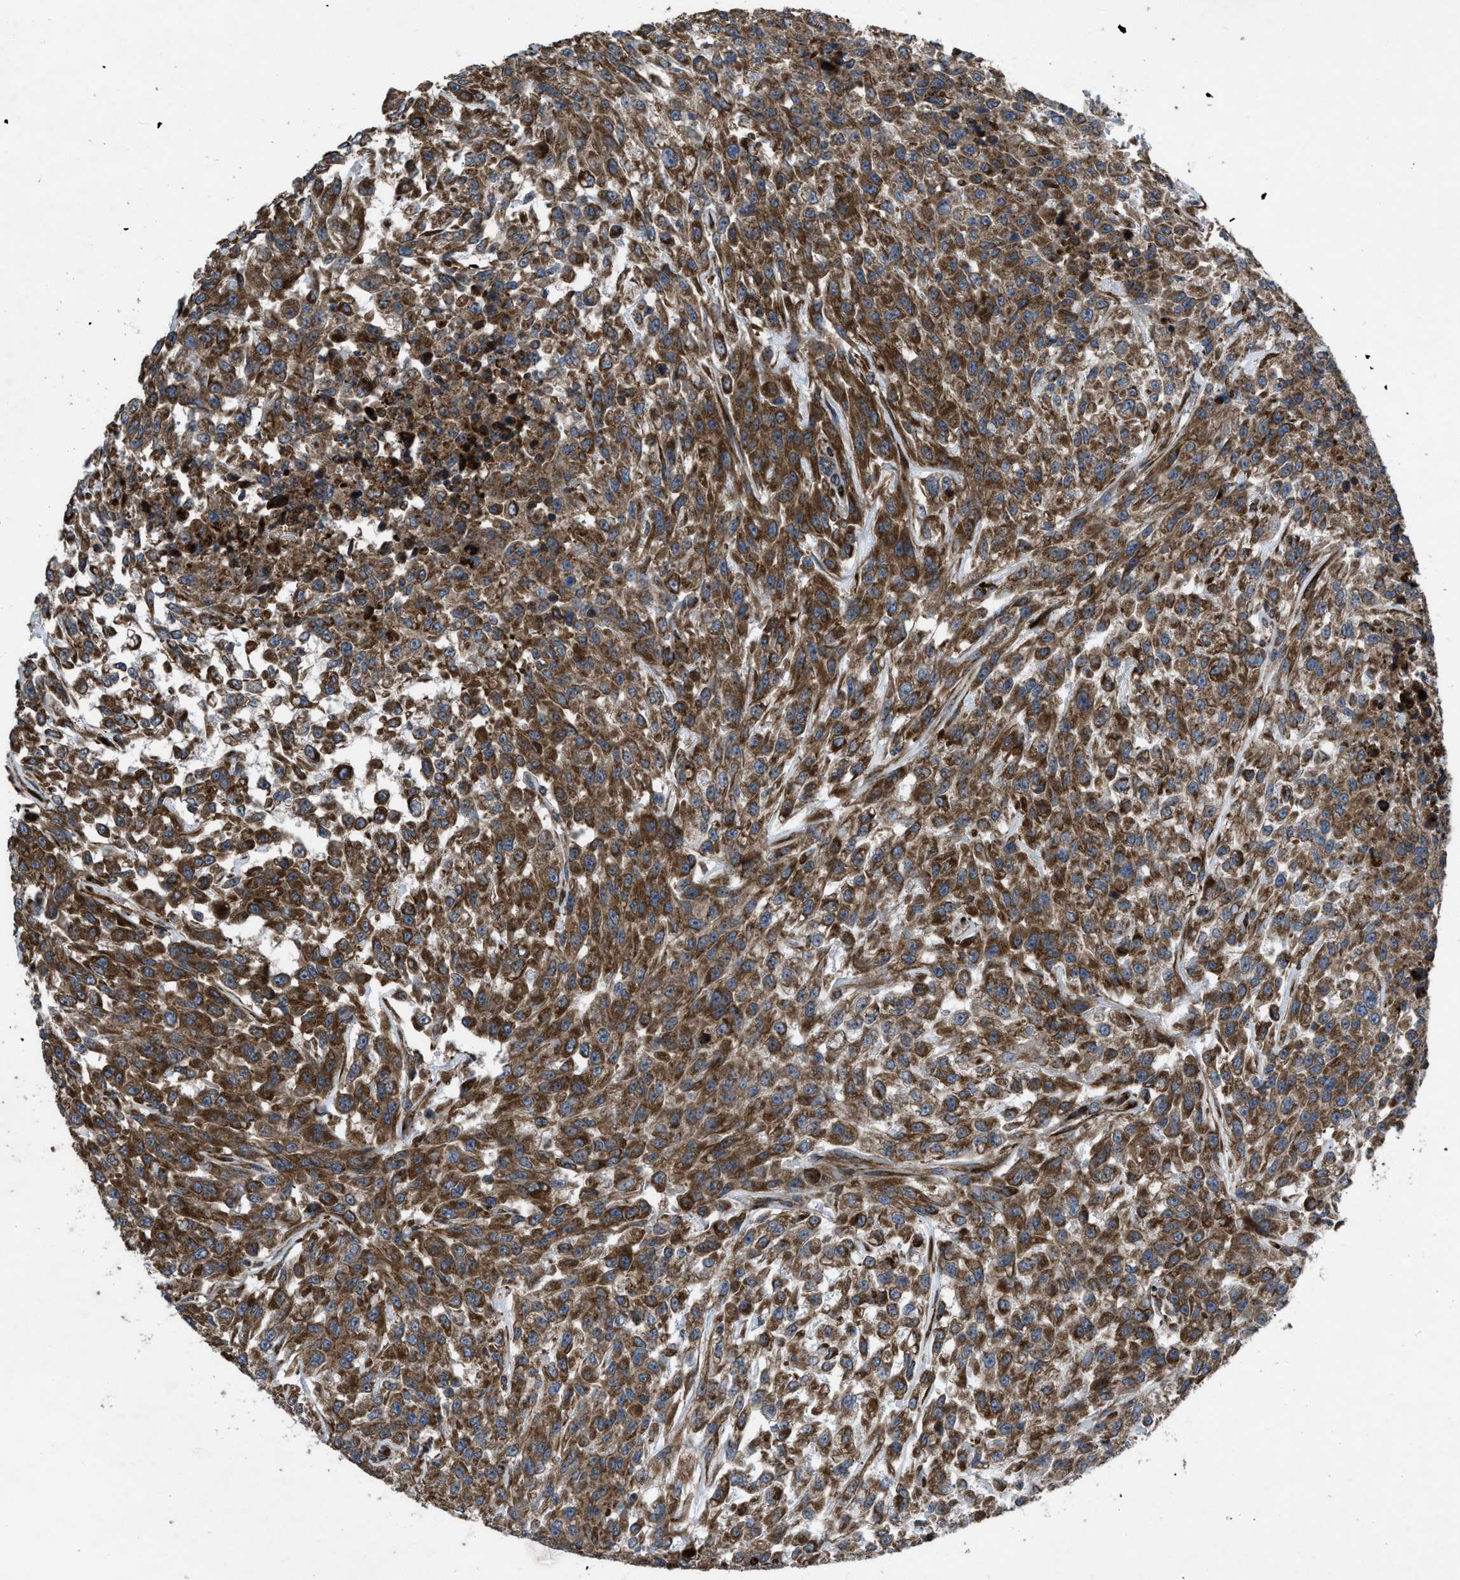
{"staining": {"intensity": "strong", "quantity": ">75%", "location": "cytoplasmic/membranous"}, "tissue": "urothelial cancer", "cell_type": "Tumor cells", "image_type": "cancer", "snomed": [{"axis": "morphology", "description": "Urothelial carcinoma, High grade"}, {"axis": "topography", "description": "Urinary bladder"}], "caption": "Tumor cells display high levels of strong cytoplasmic/membranous expression in about >75% of cells in human urothelial cancer.", "gene": "PER3", "patient": {"sex": "male", "age": 46}}